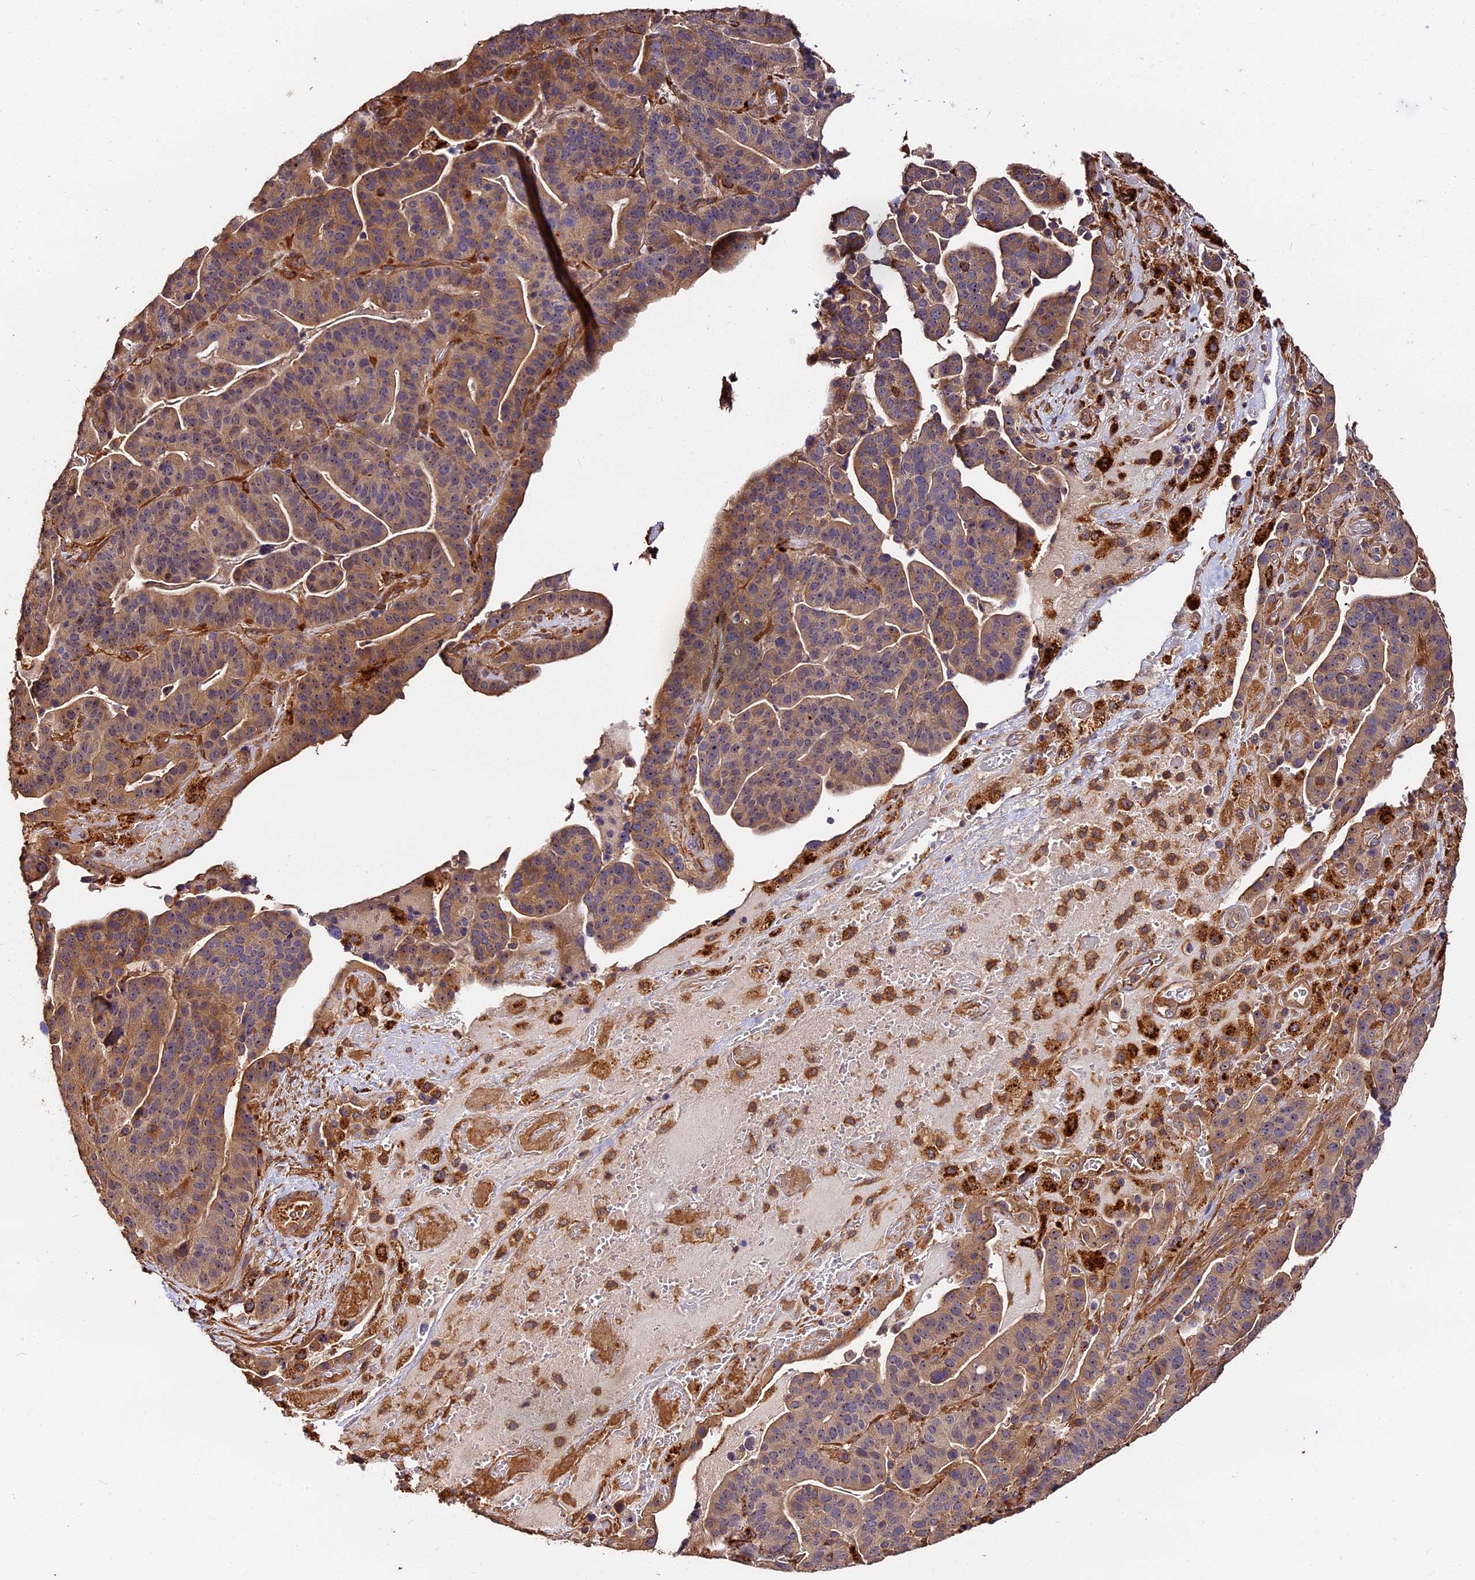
{"staining": {"intensity": "moderate", "quantity": "<25%", "location": "cytoplasmic/membranous"}, "tissue": "stomach cancer", "cell_type": "Tumor cells", "image_type": "cancer", "snomed": [{"axis": "morphology", "description": "Adenocarcinoma, NOS"}, {"axis": "topography", "description": "Stomach"}], "caption": "Tumor cells display moderate cytoplasmic/membranous positivity in approximately <25% of cells in adenocarcinoma (stomach). The protein is stained brown, and the nuclei are stained in blue (DAB (3,3'-diaminobenzidine) IHC with brightfield microscopy, high magnification).", "gene": "MMP15", "patient": {"sex": "male", "age": 48}}